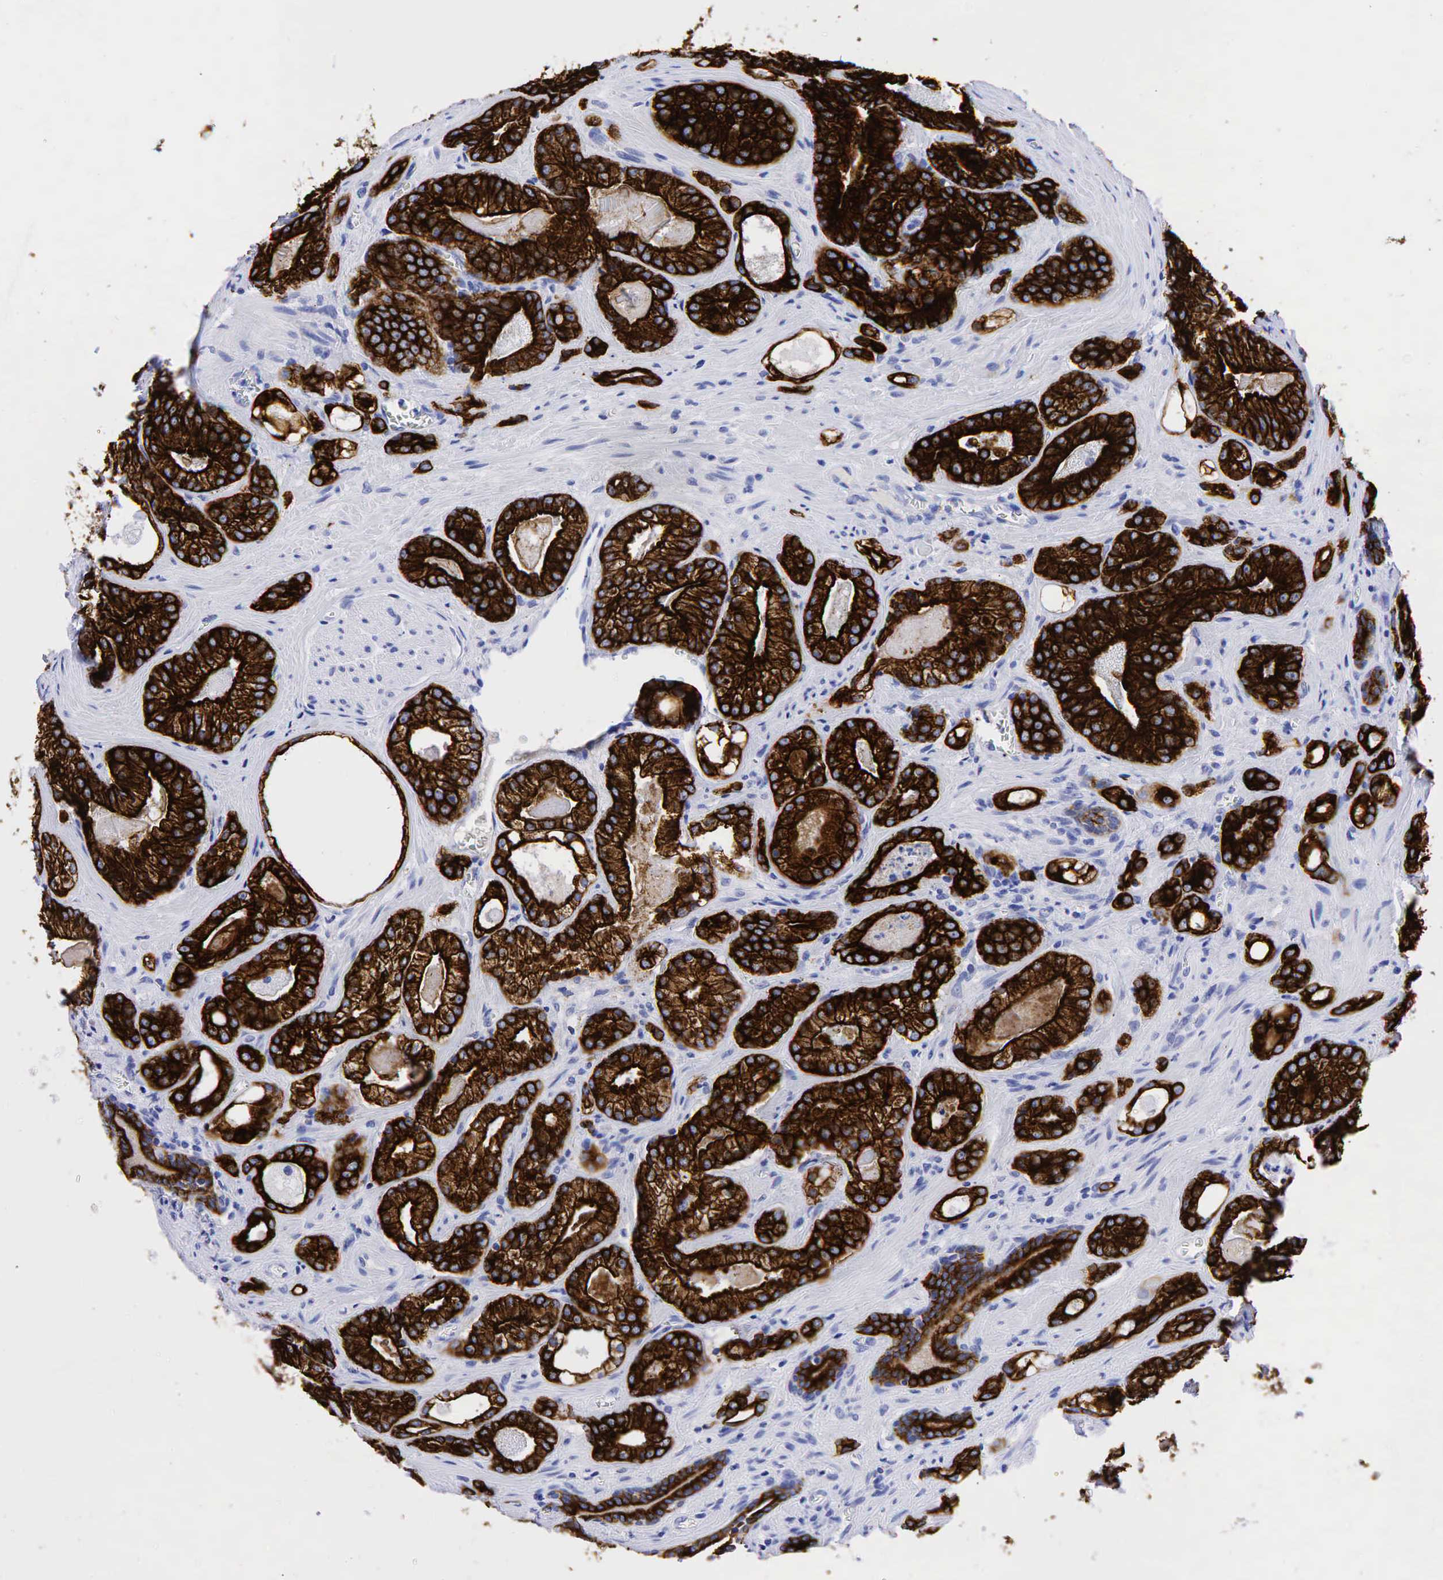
{"staining": {"intensity": "strong", "quantity": ">75%", "location": "cytoplasmic/membranous"}, "tissue": "prostate cancer", "cell_type": "Tumor cells", "image_type": "cancer", "snomed": [{"axis": "morphology", "description": "Adenocarcinoma, Medium grade"}, {"axis": "topography", "description": "Prostate"}], "caption": "Strong cytoplasmic/membranous positivity for a protein is present in approximately >75% of tumor cells of prostate adenocarcinoma (medium-grade) using immunohistochemistry.", "gene": "KRT18", "patient": {"sex": "male", "age": 68}}